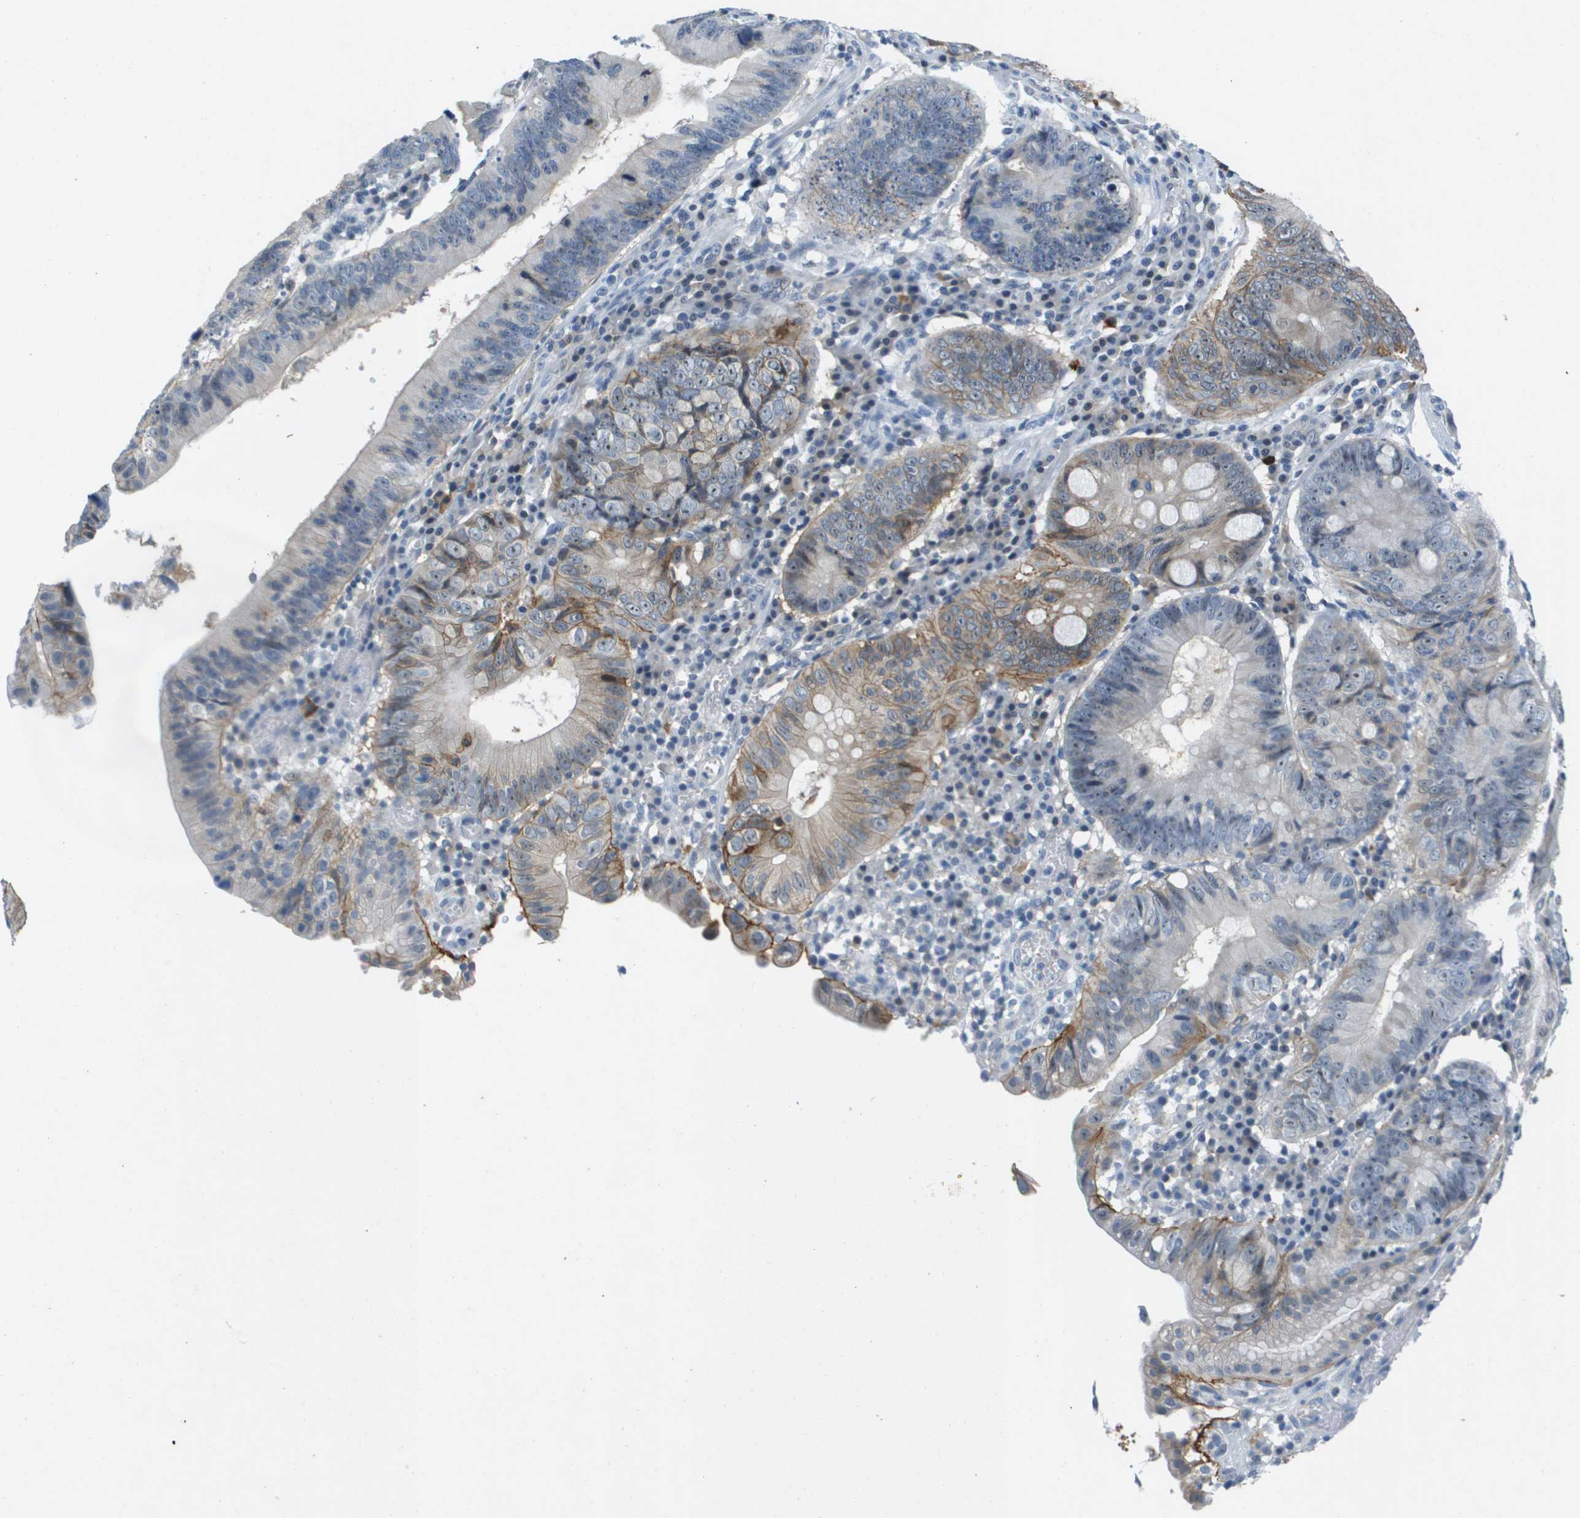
{"staining": {"intensity": "moderate", "quantity": "<25%", "location": "cytoplasmic/membranous"}, "tissue": "stomach cancer", "cell_type": "Tumor cells", "image_type": "cancer", "snomed": [{"axis": "morphology", "description": "Adenocarcinoma, NOS"}, {"axis": "topography", "description": "Stomach"}], "caption": "Moderate cytoplasmic/membranous staining for a protein is present in about <25% of tumor cells of stomach cancer using immunohistochemistry.", "gene": "ITGA6", "patient": {"sex": "male", "age": 59}}